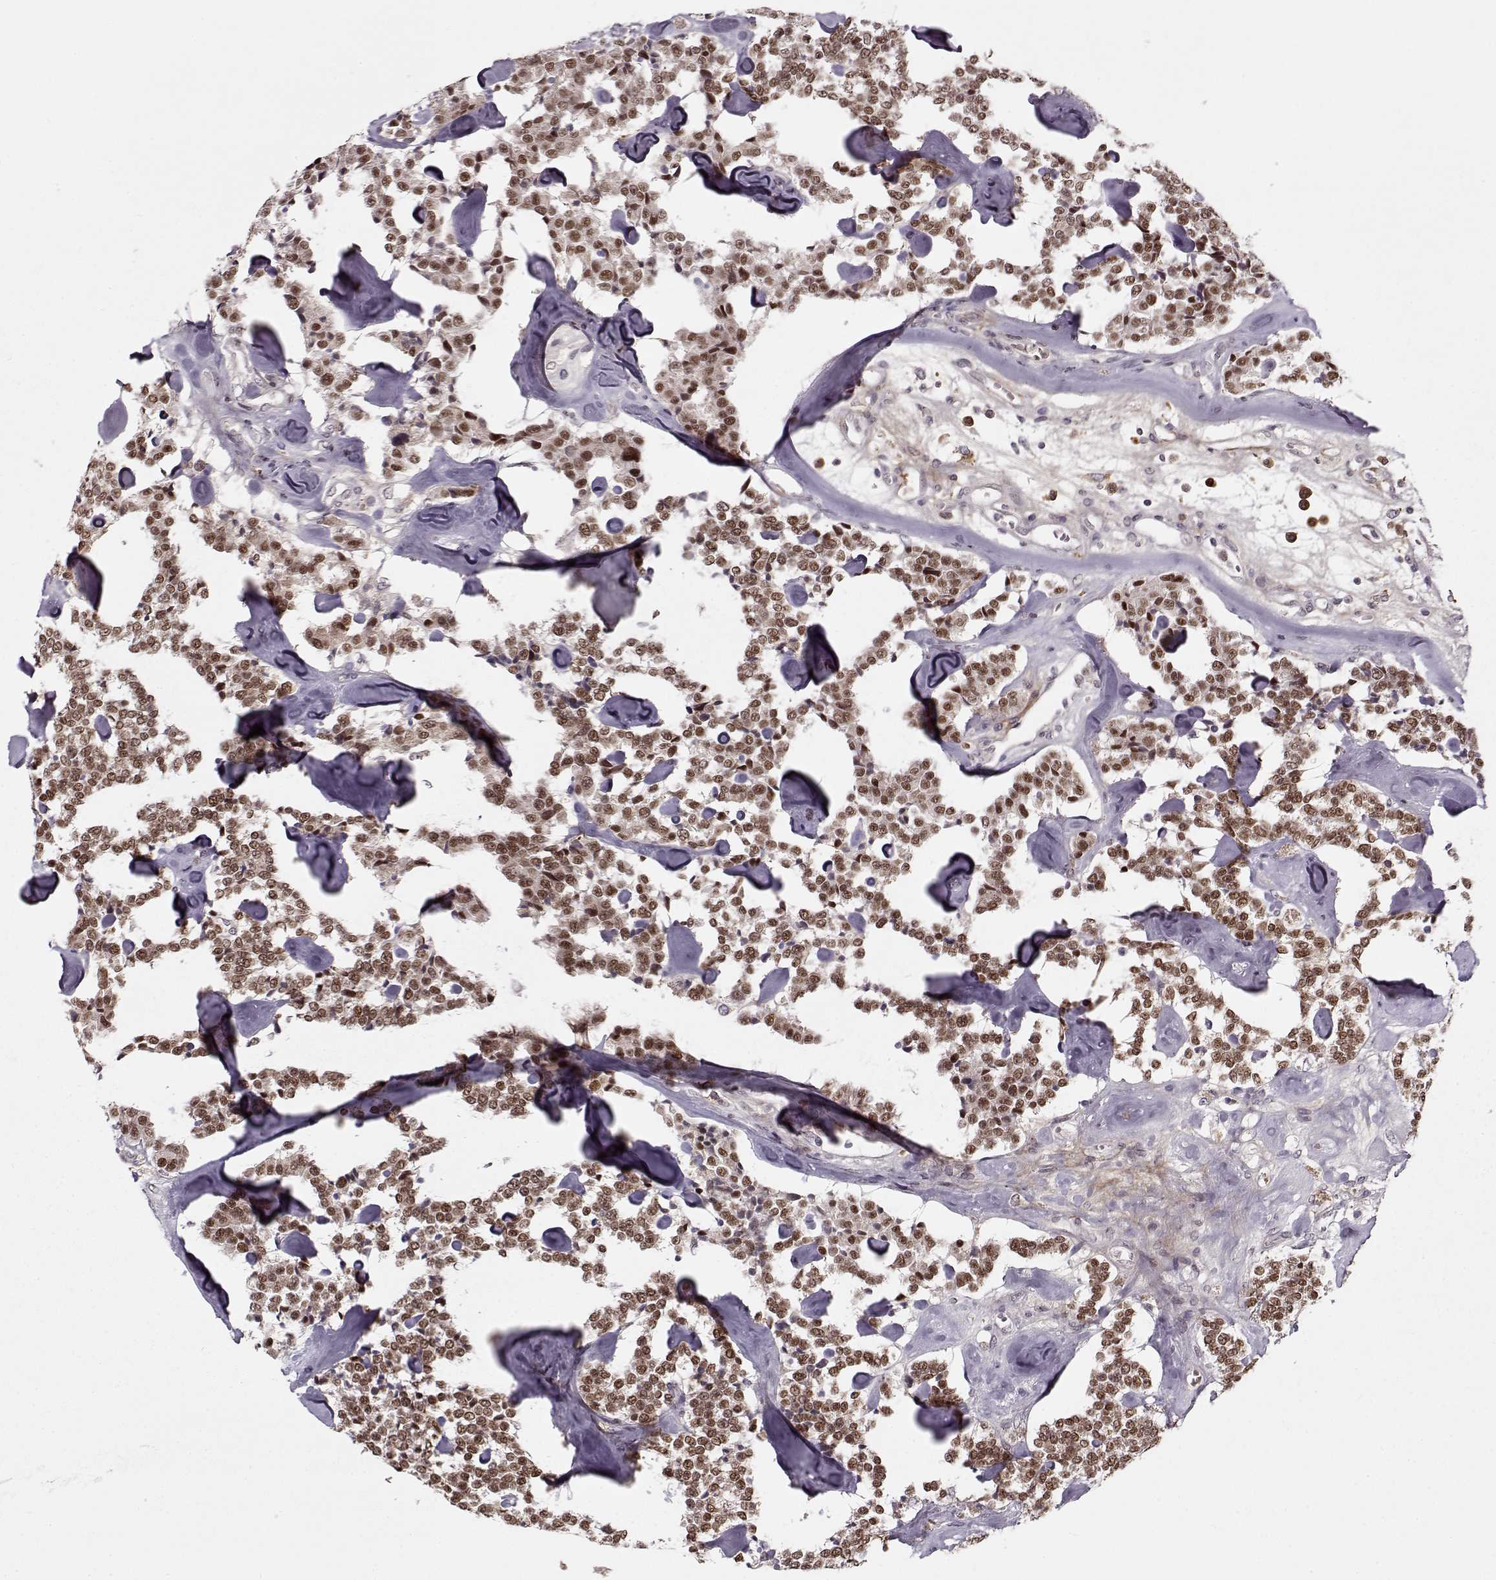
{"staining": {"intensity": "strong", "quantity": ">75%", "location": "nuclear"}, "tissue": "carcinoid", "cell_type": "Tumor cells", "image_type": "cancer", "snomed": [{"axis": "morphology", "description": "Carcinoid, malignant, NOS"}, {"axis": "topography", "description": "Pancreas"}], "caption": "IHC of human carcinoid demonstrates high levels of strong nuclear expression in about >75% of tumor cells.", "gene": "DENND4B", "patient": {"sex": "male", "age": 41}}